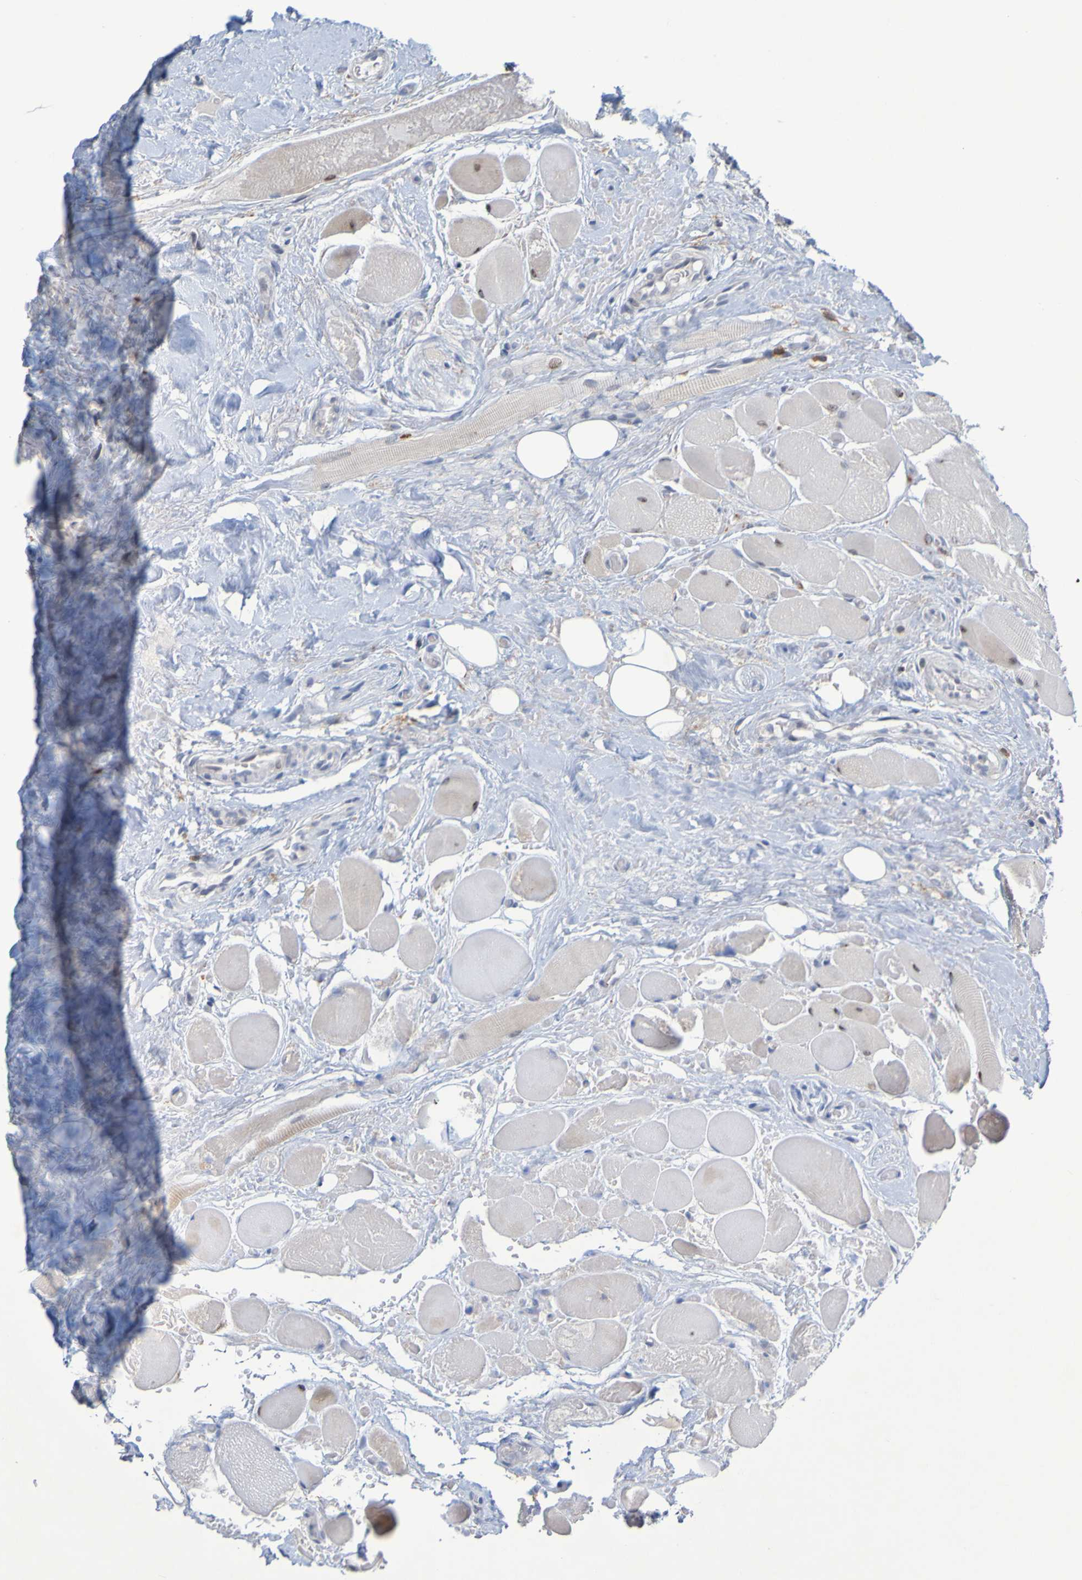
{"staining": {"intensity": "weak", "quantity": "<25%", "location": "cytoplasmic/membranous"}, "tissue": "oral mucosa", "cell_type": "Squamous epithelial cells", "image_type": "normal", "snomed": [{"axis": "morphology", "description": "Normal tissue, NOS"}, {"axis": "morphology", "description": "Squamous cell carcinoma, NOS"}, {"axis": "topography", "description": "Skeletal muscle"}, {"axis": "topography", "description": "Adipose tissue"}, {"axis": "topography", "description": "Vascular tissue"}, {"axis": "topography", "description": "Oral tissue"}, {"axis": "topography", "description": "Peripheral nerve tissue"}, {"axis": "topography", "description": "Head-Neck"}], "caption": "Immunohistochemistry of benign human oral mucosa demonstrates no positivity in squamous epithelial cells. (Immunohistochemistry (ihc), brightfield microscopy, high magnification).", "gene": "LILRB5", "patient": {"sex": "male", "age": 71}}